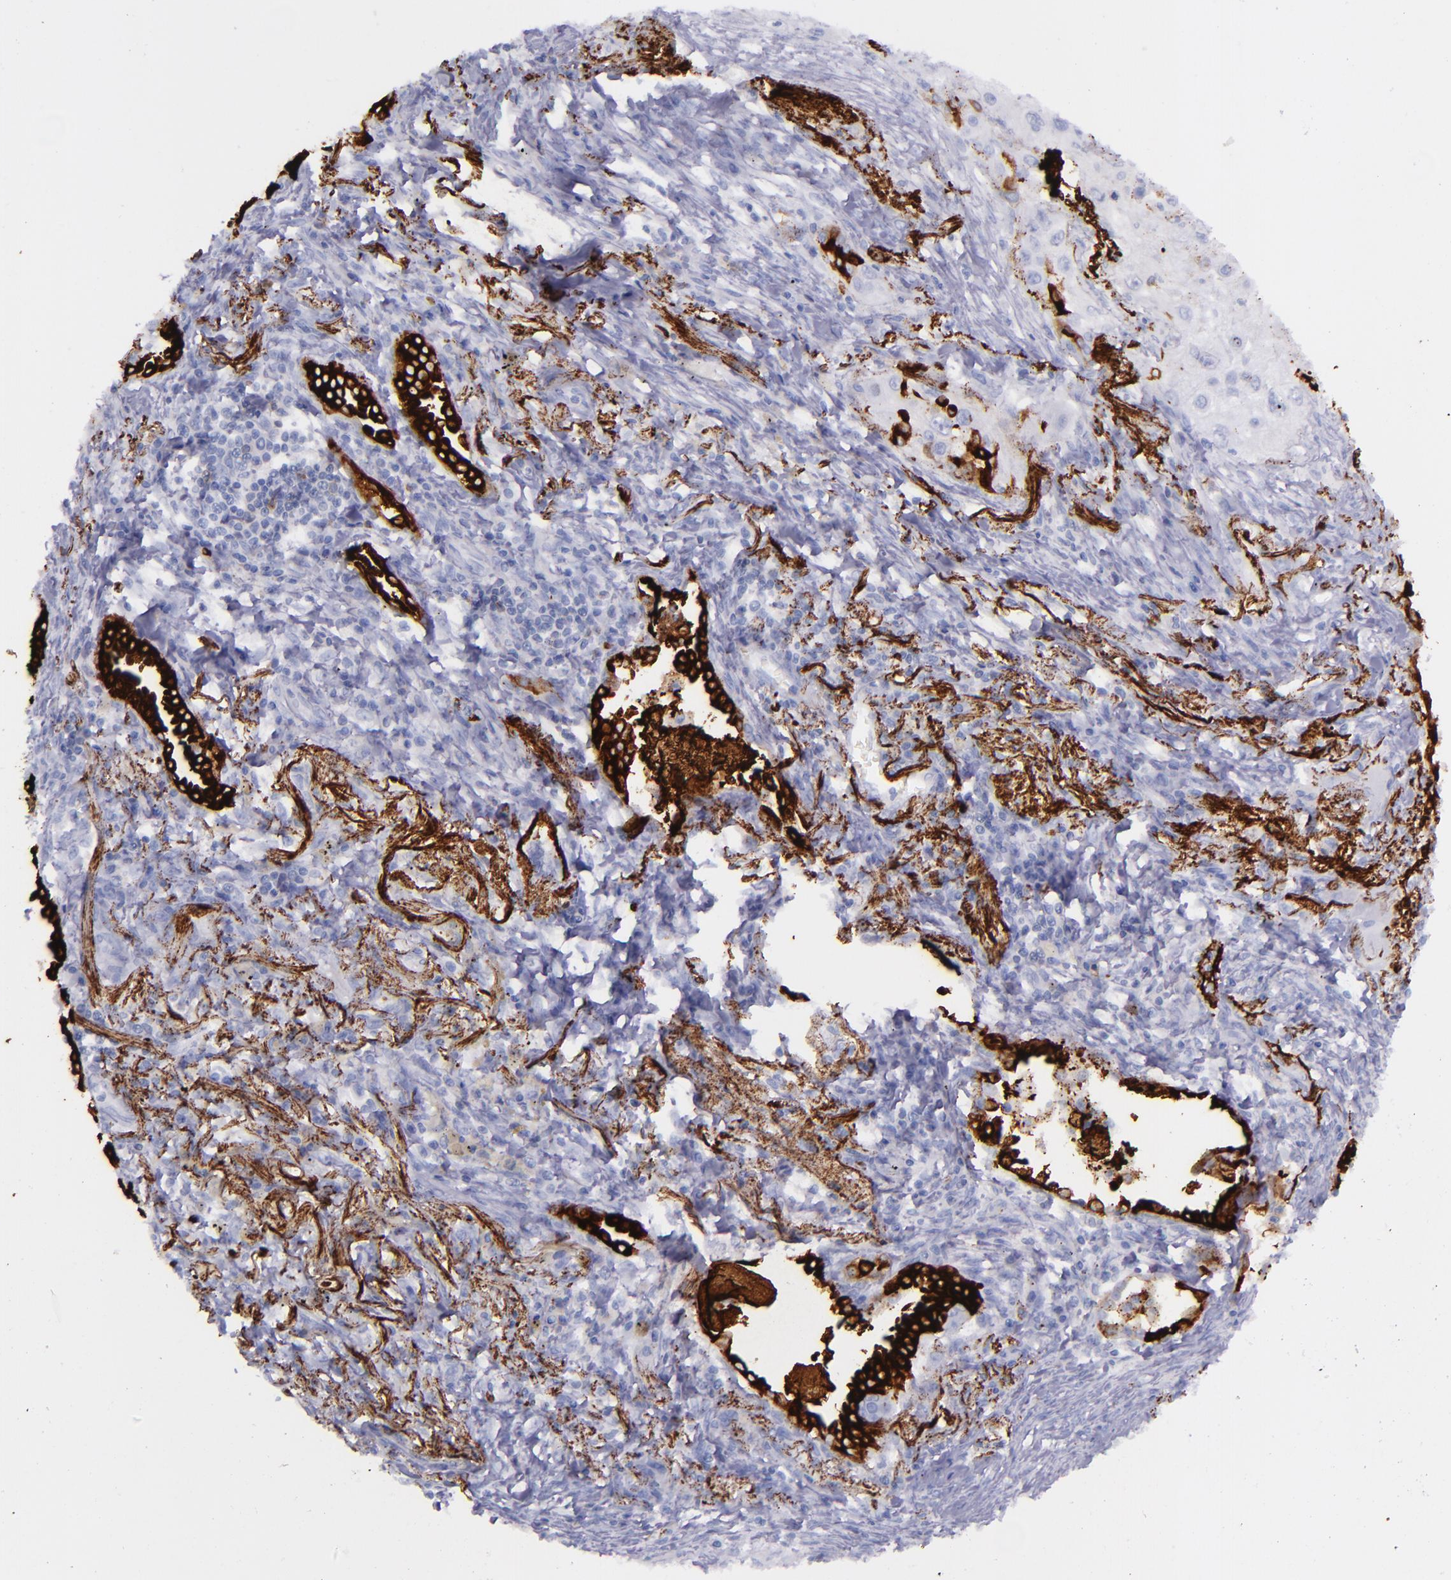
{"staining": {"intensity": "strong", "quantity": ">75%", "location": "cytoplasmic/membranous"}, "tissue": "lung cancer", "cell_type": "Tumor cells", "image_type": "cancer", "snomed": [{"axis": "morphology", "description": "Squamous cell carcinoma, NOS"}, {"axis": "topography", "description": "Lung"}], "caption": "Lung squamous cell carcinoma stained with a protein marker exhibits strong staining in tumor cells.", "gene": "SFTPA2", "patient": {"sex": "male", "age": 71}}